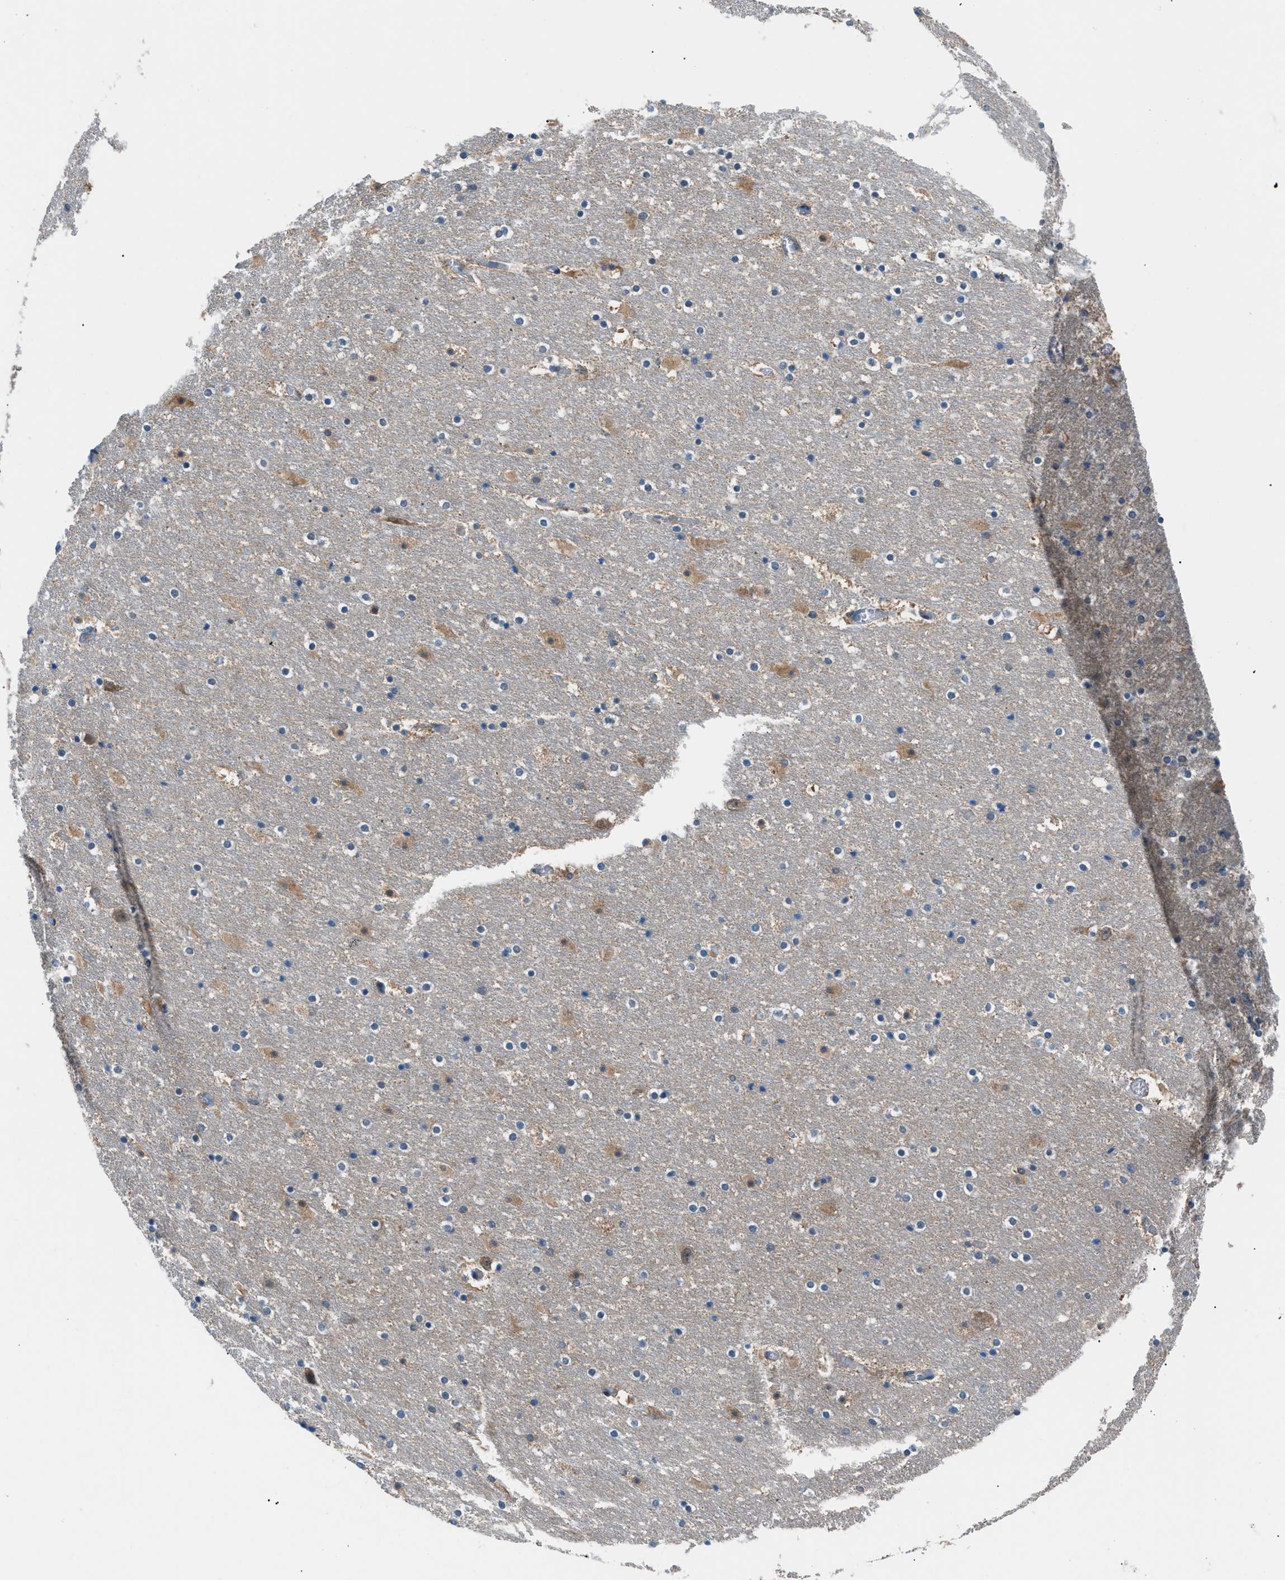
{"staining": {"intensity": "moderate", "quantity": "<25%", "location": "cytoplasmic/membranous"}, "tissue": "hippocampus", "cell_type": "Glial cells", "image_type": "normal", "snomed": [{"axis": "morphology", "description": "Normal tissue, NOS"}, {"axis": "topography", "description": "Hippocampus"}], "caption": "This is a photomicrograph of immunohistochemistry (IHC) staining of benign hippocampus, which shows moderate staining in the cytoplasmic/membranous of glial cells.", "gene": "ACP1", "patient": {"sex": "male", "age": 45}}